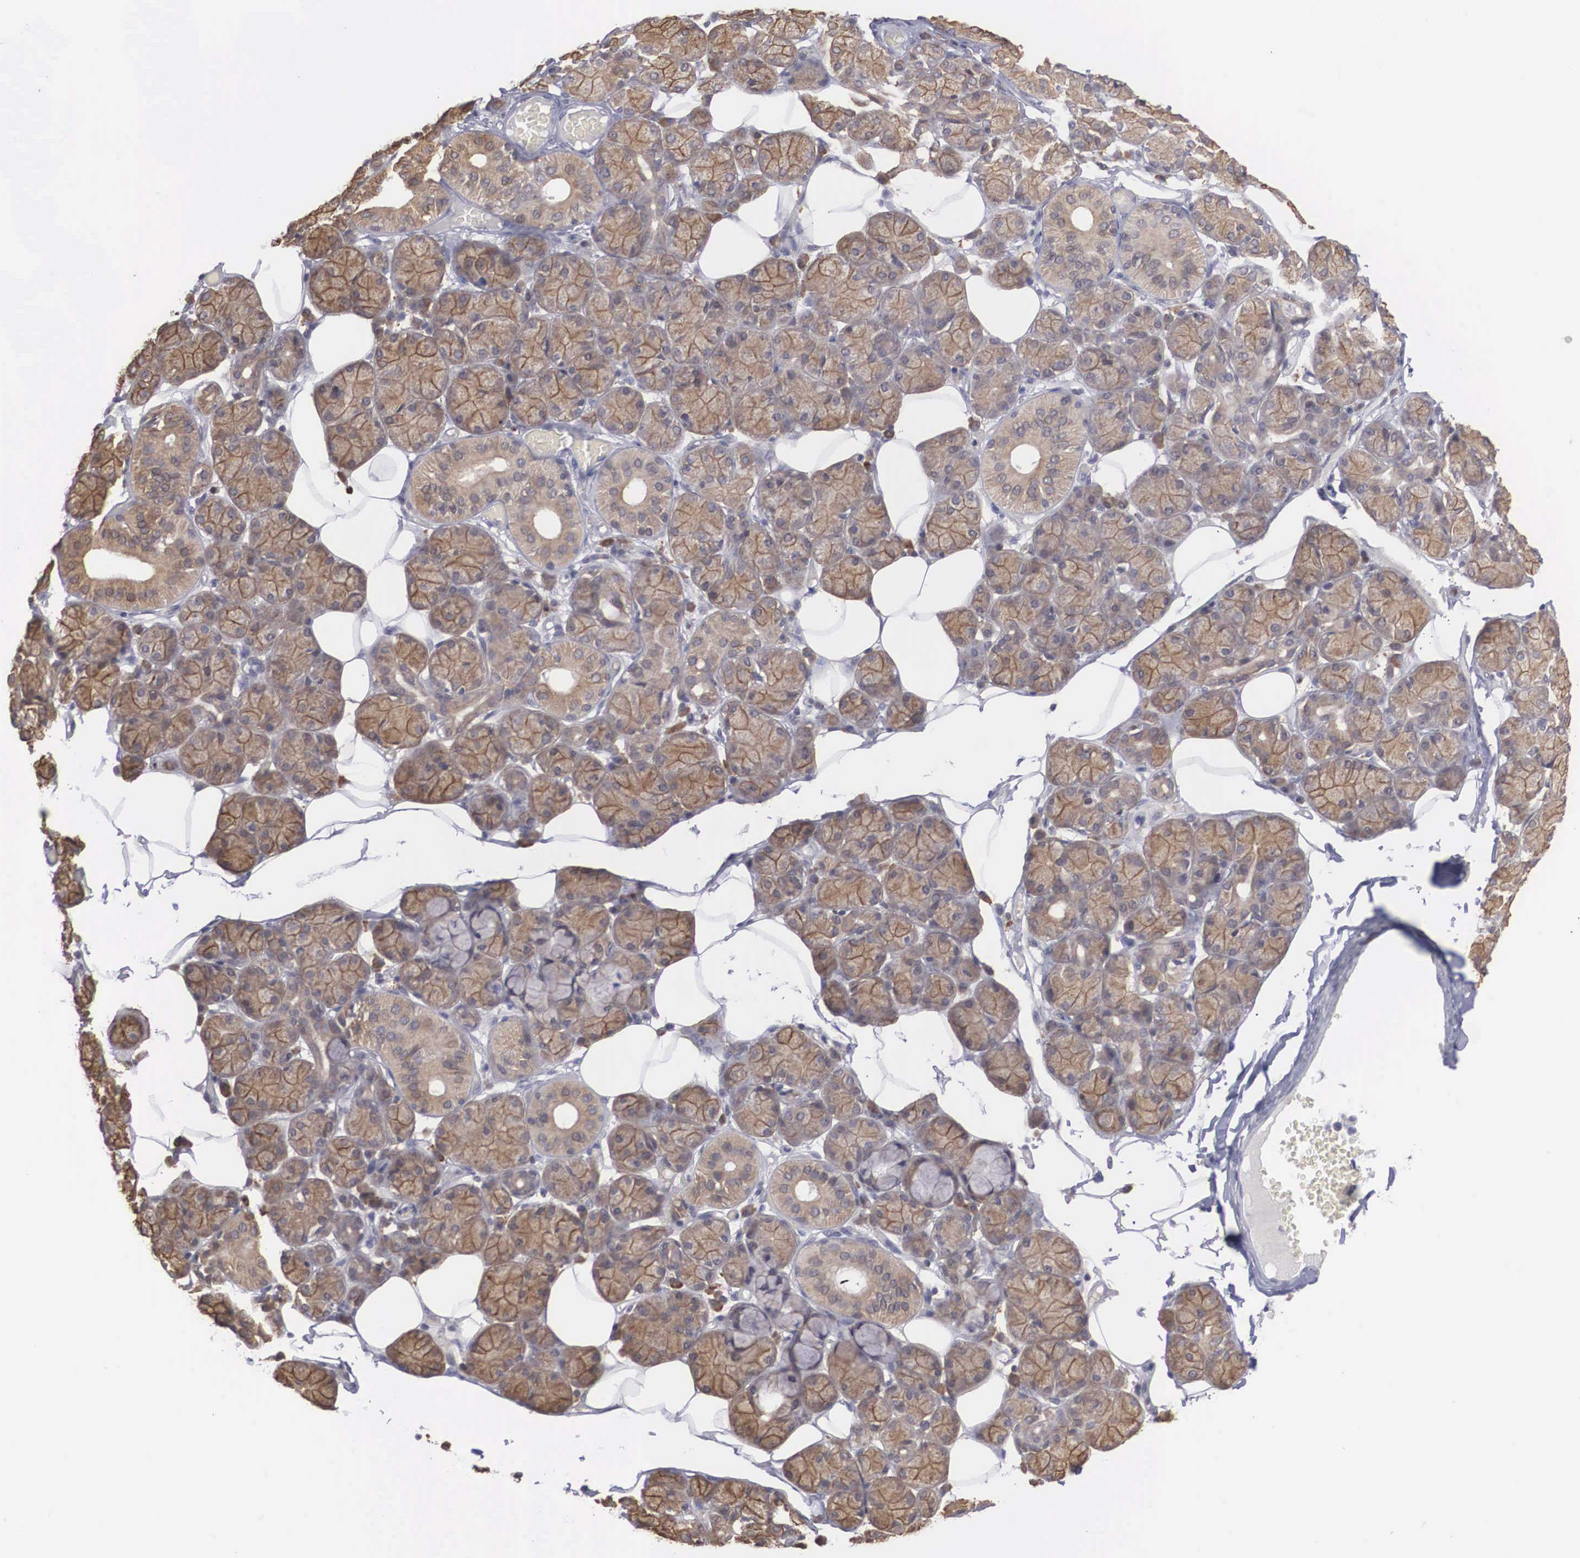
{"staining": {"intensity": "moderate", "quantity": ">75%", "location": "cytoplasmic/membranous"}, "tissue": "salivary gland", "cell_type": "Glandular cells", "image_type": "normal", "snomed": [{"axis": "morphology", "description": "Normal tissue, NOS"}, {"axis": "topography", "description": "Salivary gland"}], "caption": "Moderate cytoplasmic/membranous protein staining is present in approximately >75% of glandular cells in salivary gland. The staining is performed using DAB brown chromogen to label protein expression. The nuclei are counter-stained blue using hematoxylin.", "gene": "WDR89", "patient": {"sex": "male", "age": 54}}